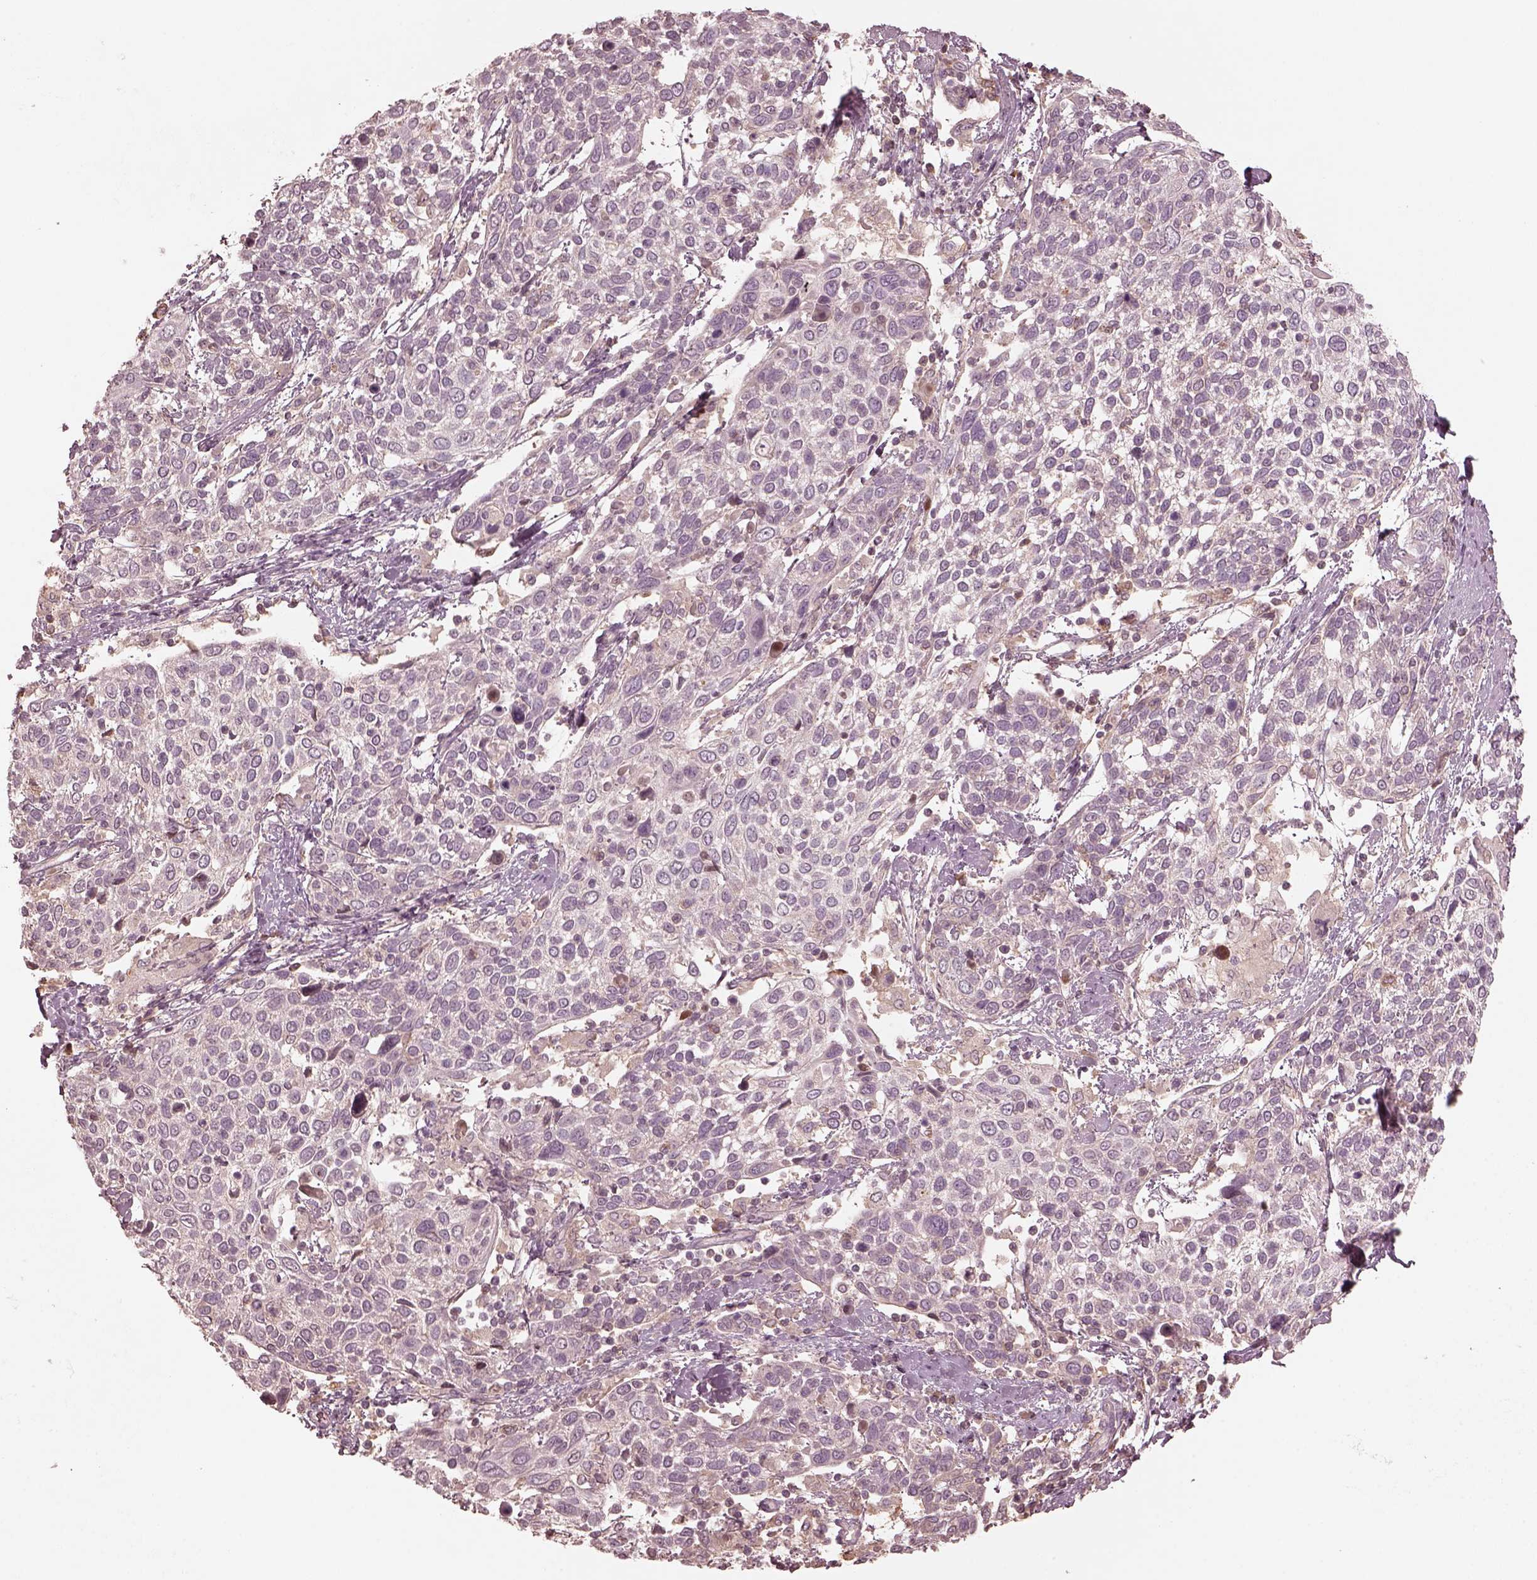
{"staining": {"intensity": "negative", "quantity": "none", "location": "none"}, "tissue": "cervical cancer", "cell_type": "Tumor cells", "image_type": "cancer", "snomed": [{"axis": "morphology", "description": "Squamous cell carcinoma, NOS"}, {"axis": "topography", "description": "Cervix"}], "caption": "Immunohistochemical staining of human cervical cancer demonstrates no significant expression in tumor cells.", "gene": "VWA5B1", "patient": {"sex": "female", "age": 61}}